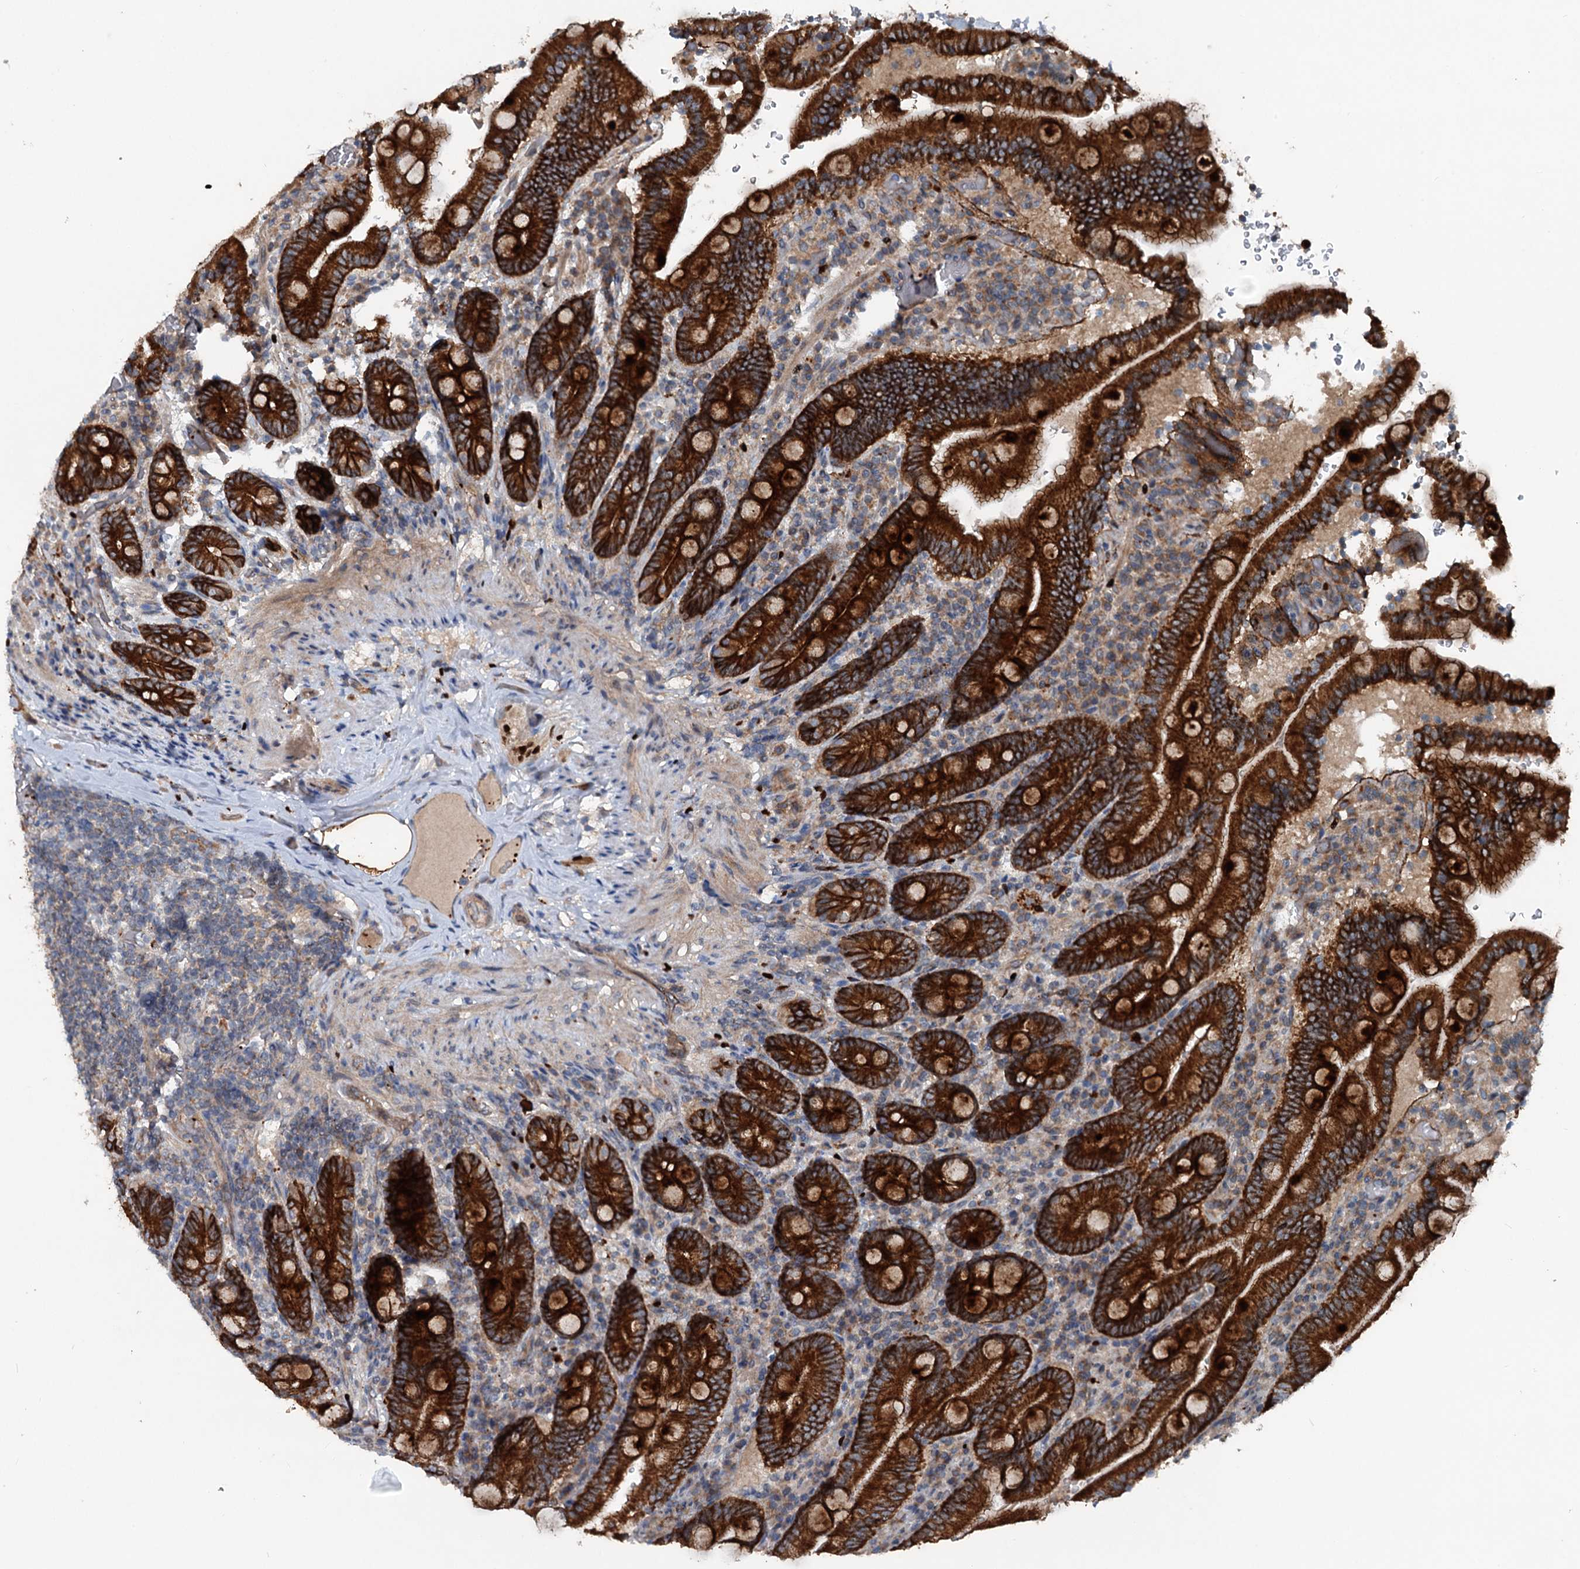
{"staining": {"intensity": "strong", "quantity": ">75%", "location": "cytoplasmic/membranous"}, "tissue": "duodenum", "cell_type": "Glandular cells", "image_type": "normal", "snomed": [{"axis": "morphology", "description": "Normal tissue, NOS"}, {"axis": "topography", "description": "Duodenum"}], "caption": "The image exhibits immunohistochemical staining of normal duodenum. There is strong cytoplasmic/membranous staining is present in approximately >75% of glandular cells.", "gene": "N4BP2L2", "patient": {"sex": "female", "age": 62}}